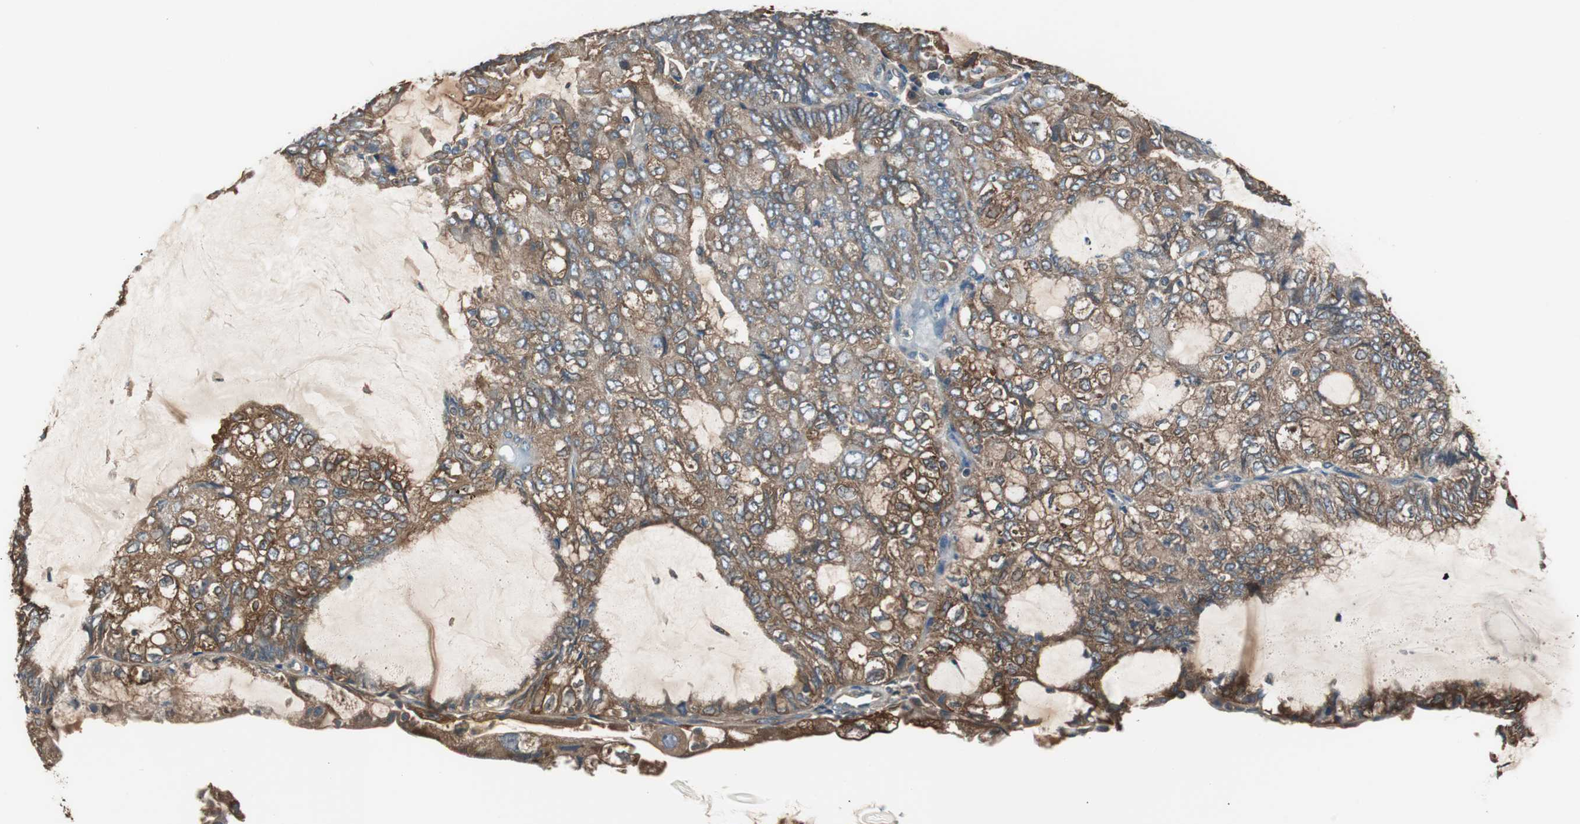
{"staining": {"intensity": "moderate", "quantity": ">75%", "location": "cytoplasmic/membranous"}, "tissue": "endometrial cancer", "cell_type": "Tumor cells", "image_type": "cancer", "snomed": [{"axis": "morphology", "description": "Adenocarcinoma, NOS"}, {"axis": "topography", "description": "Endometrium"}], "caption": "DAB (3,3'-diaminobenzidine) immunohistochemical staining of human endometrial cancer exhibits moderate cytoplasmic/membranous protein expression in about >75% of tumor cells.", "gene": "CAPNS1", "patient": {"sex": "female", "age": 81}}